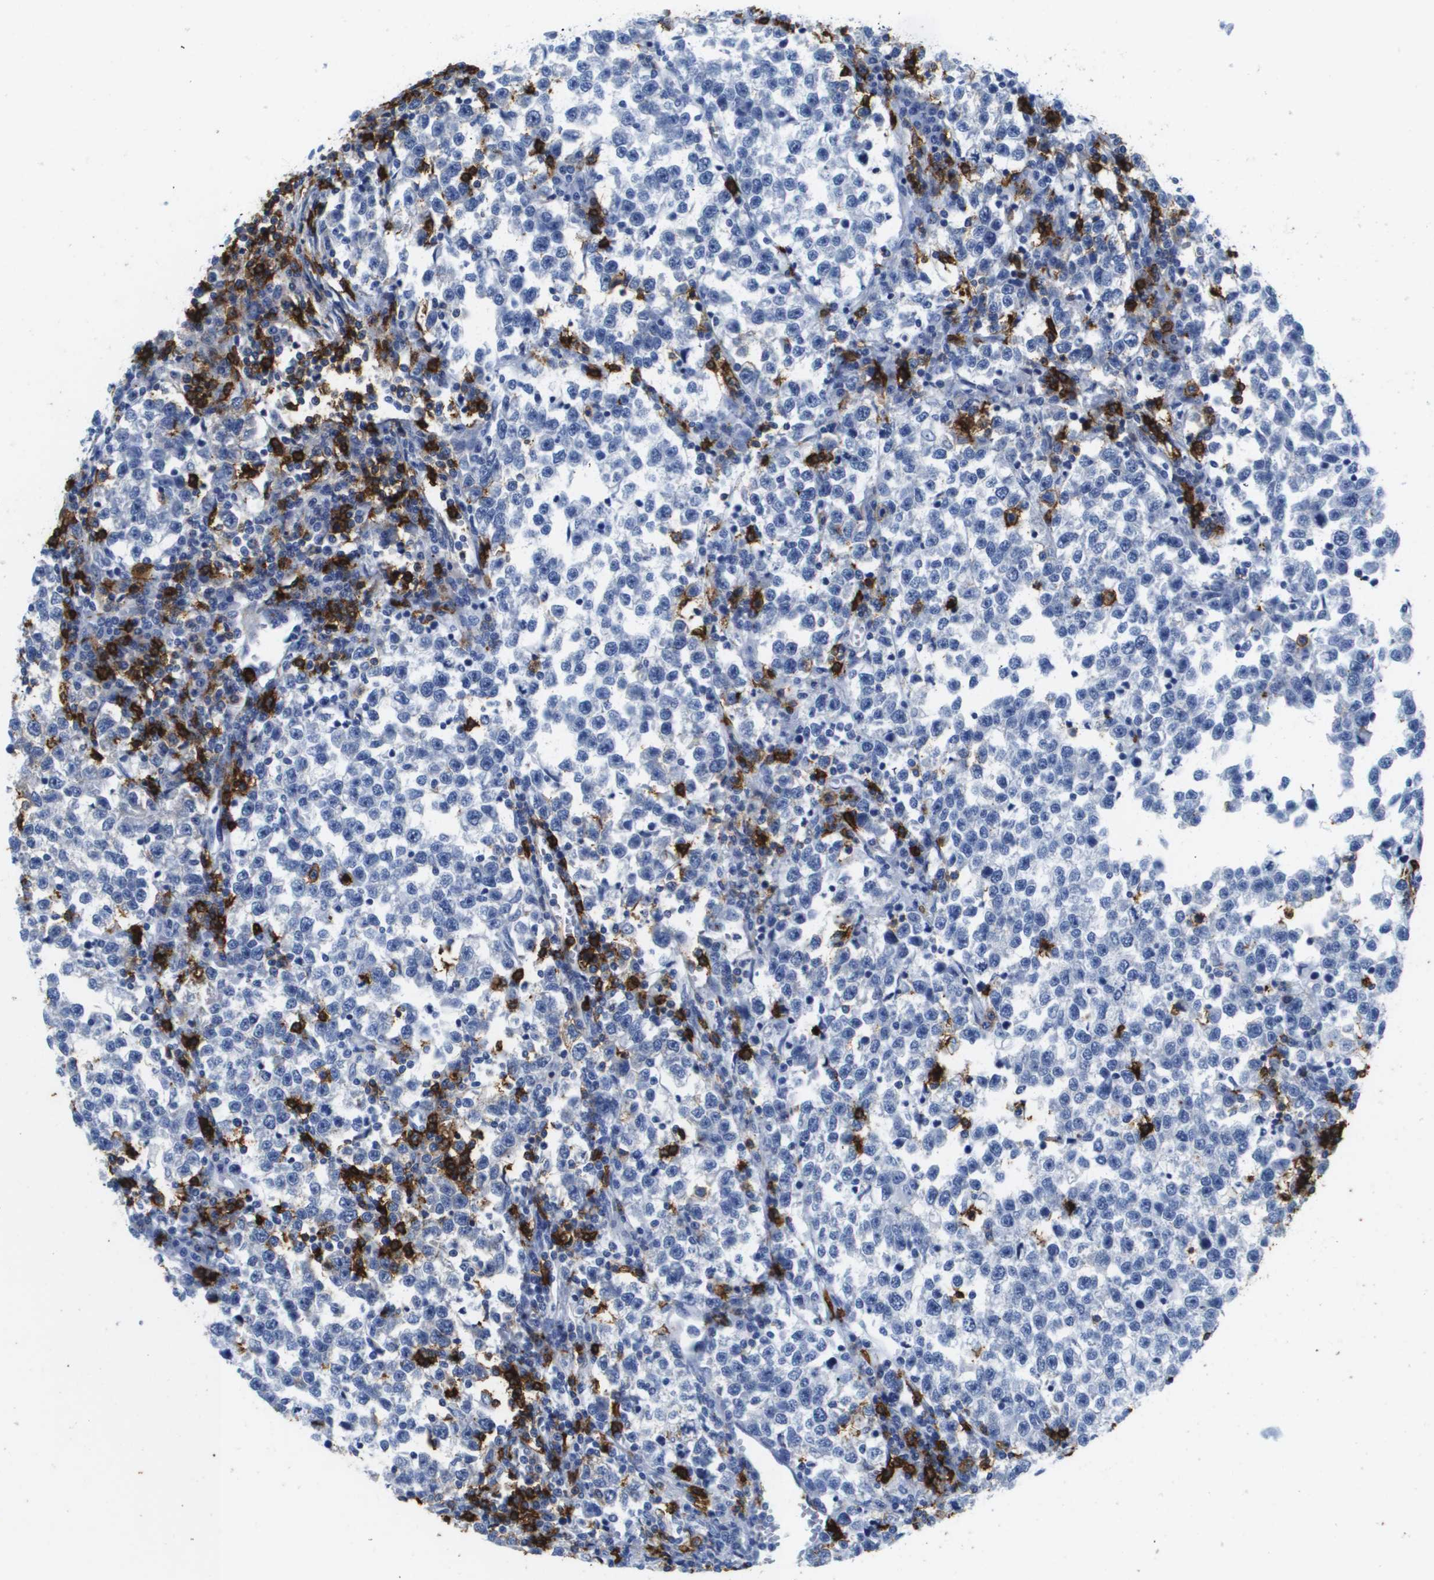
{"staining": {"intensity": "negative", "quantity": "none", "location": "none"}, "tissue": "testis cancer", "cell_type": "Tumor cells", "image_type": "cancer", "snomed": [{"axis": "morphology", "description": "Normal tissue, NOS"}, {"axis": "morphology", "description": "Seminoma, NOS"}, {"axis": "topography", "description": "Testis"}], "caption": "A micrograph of testis cancer stained for a protein exhibits no brown staining in tumor cells. Brightfield microscopy of IHC stained with DAB (3,3'-diaminobenzidine) (brown) and hematoxylin (blue), captured at high magnification.", "gene": "MS4A1", "patient": {"sex": "male", "age": 43}}